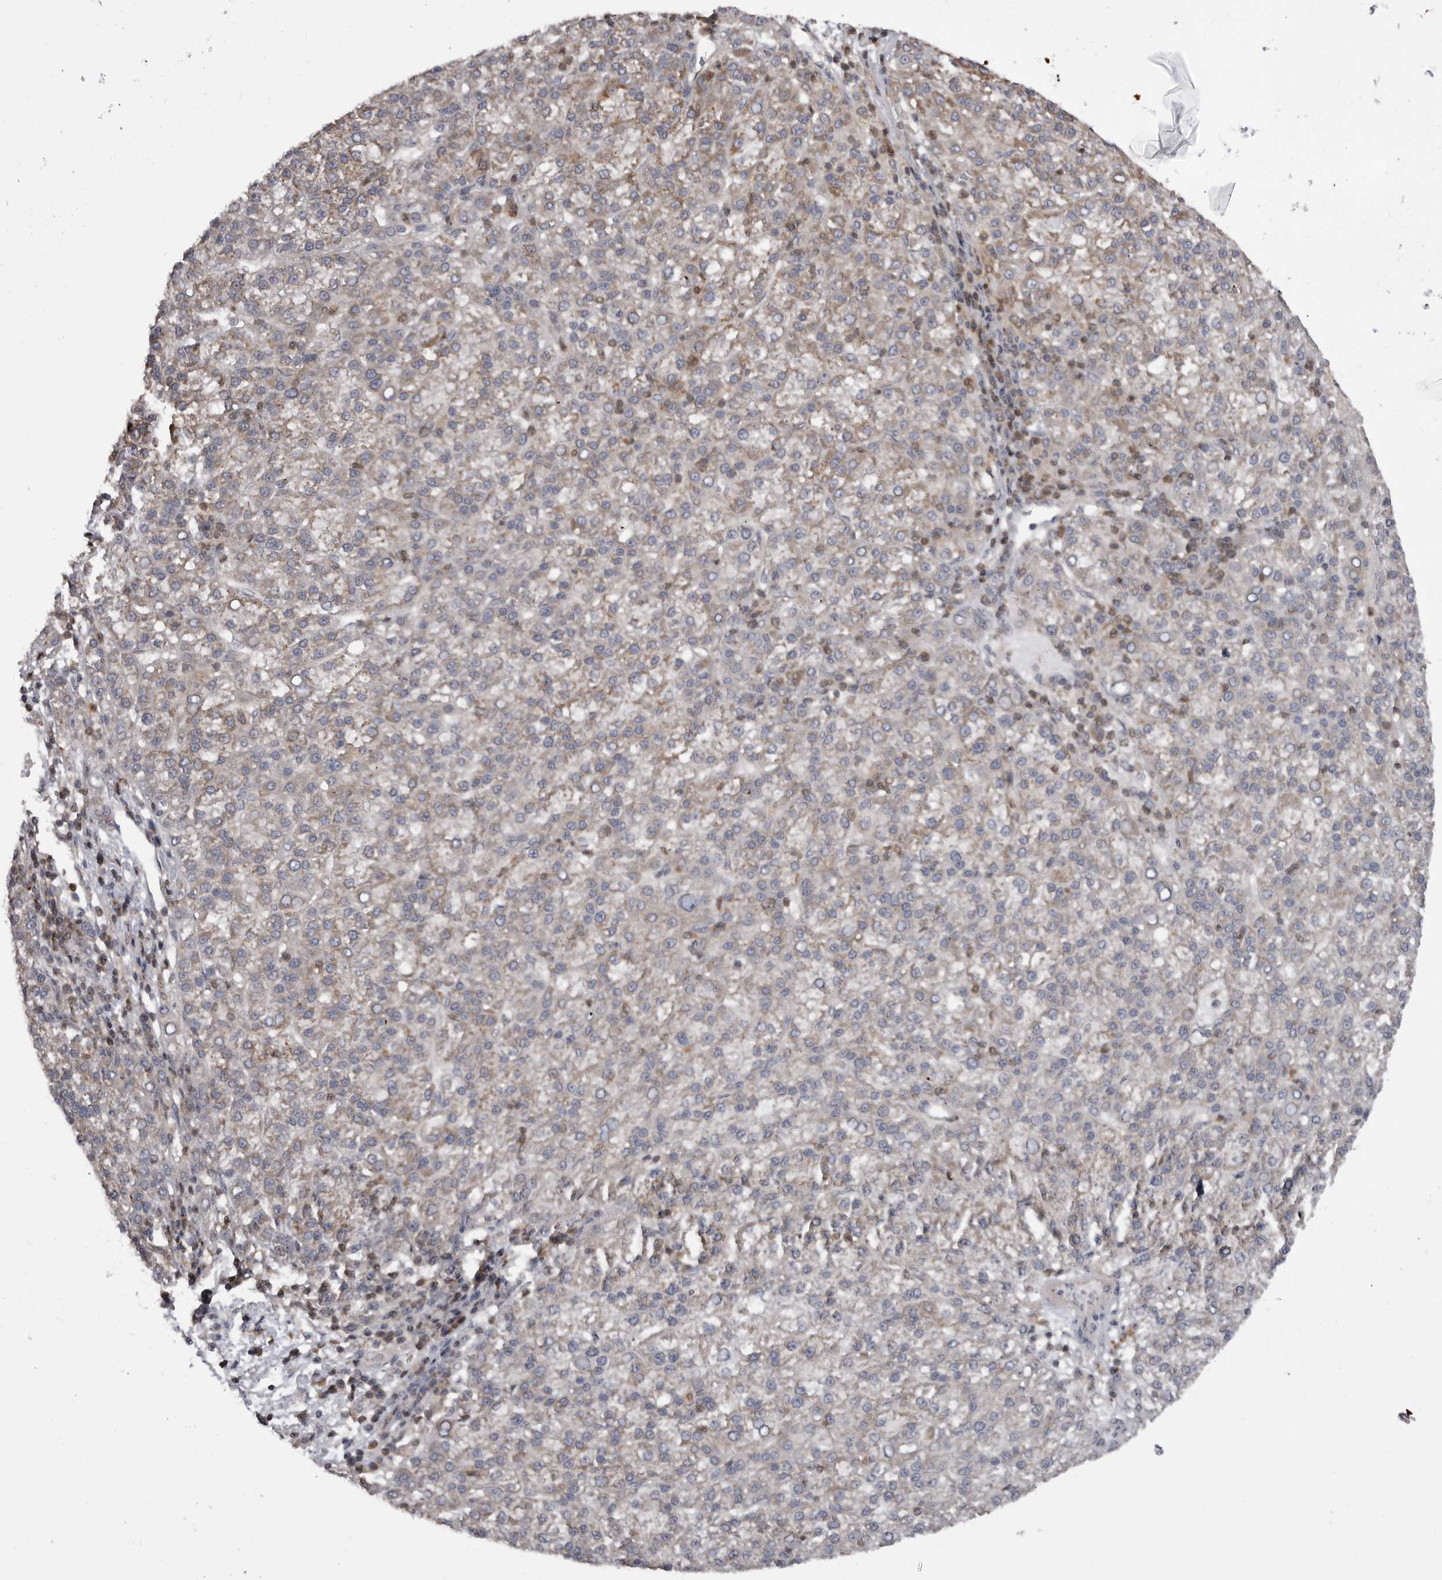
{"staining": {"intensity": "negative", "quantity": "none", "location": "none"}, "tissue": "liver cancer", "cell_type": "Tumor cells", "image_type": "cancer", "snomed": [{"axis": "morphology", "description": "Carcinoma, Hepatocellular, NOS"}, {"axis": "topography", "description": "Liver"}], "caption": "Immunohistochemistry (IHC) of human hepatocellular carcinoma (liver) shows no expression in tumor cells.", "gene": "MAPK13", "patient": {"sex": "female", "age": 58}}